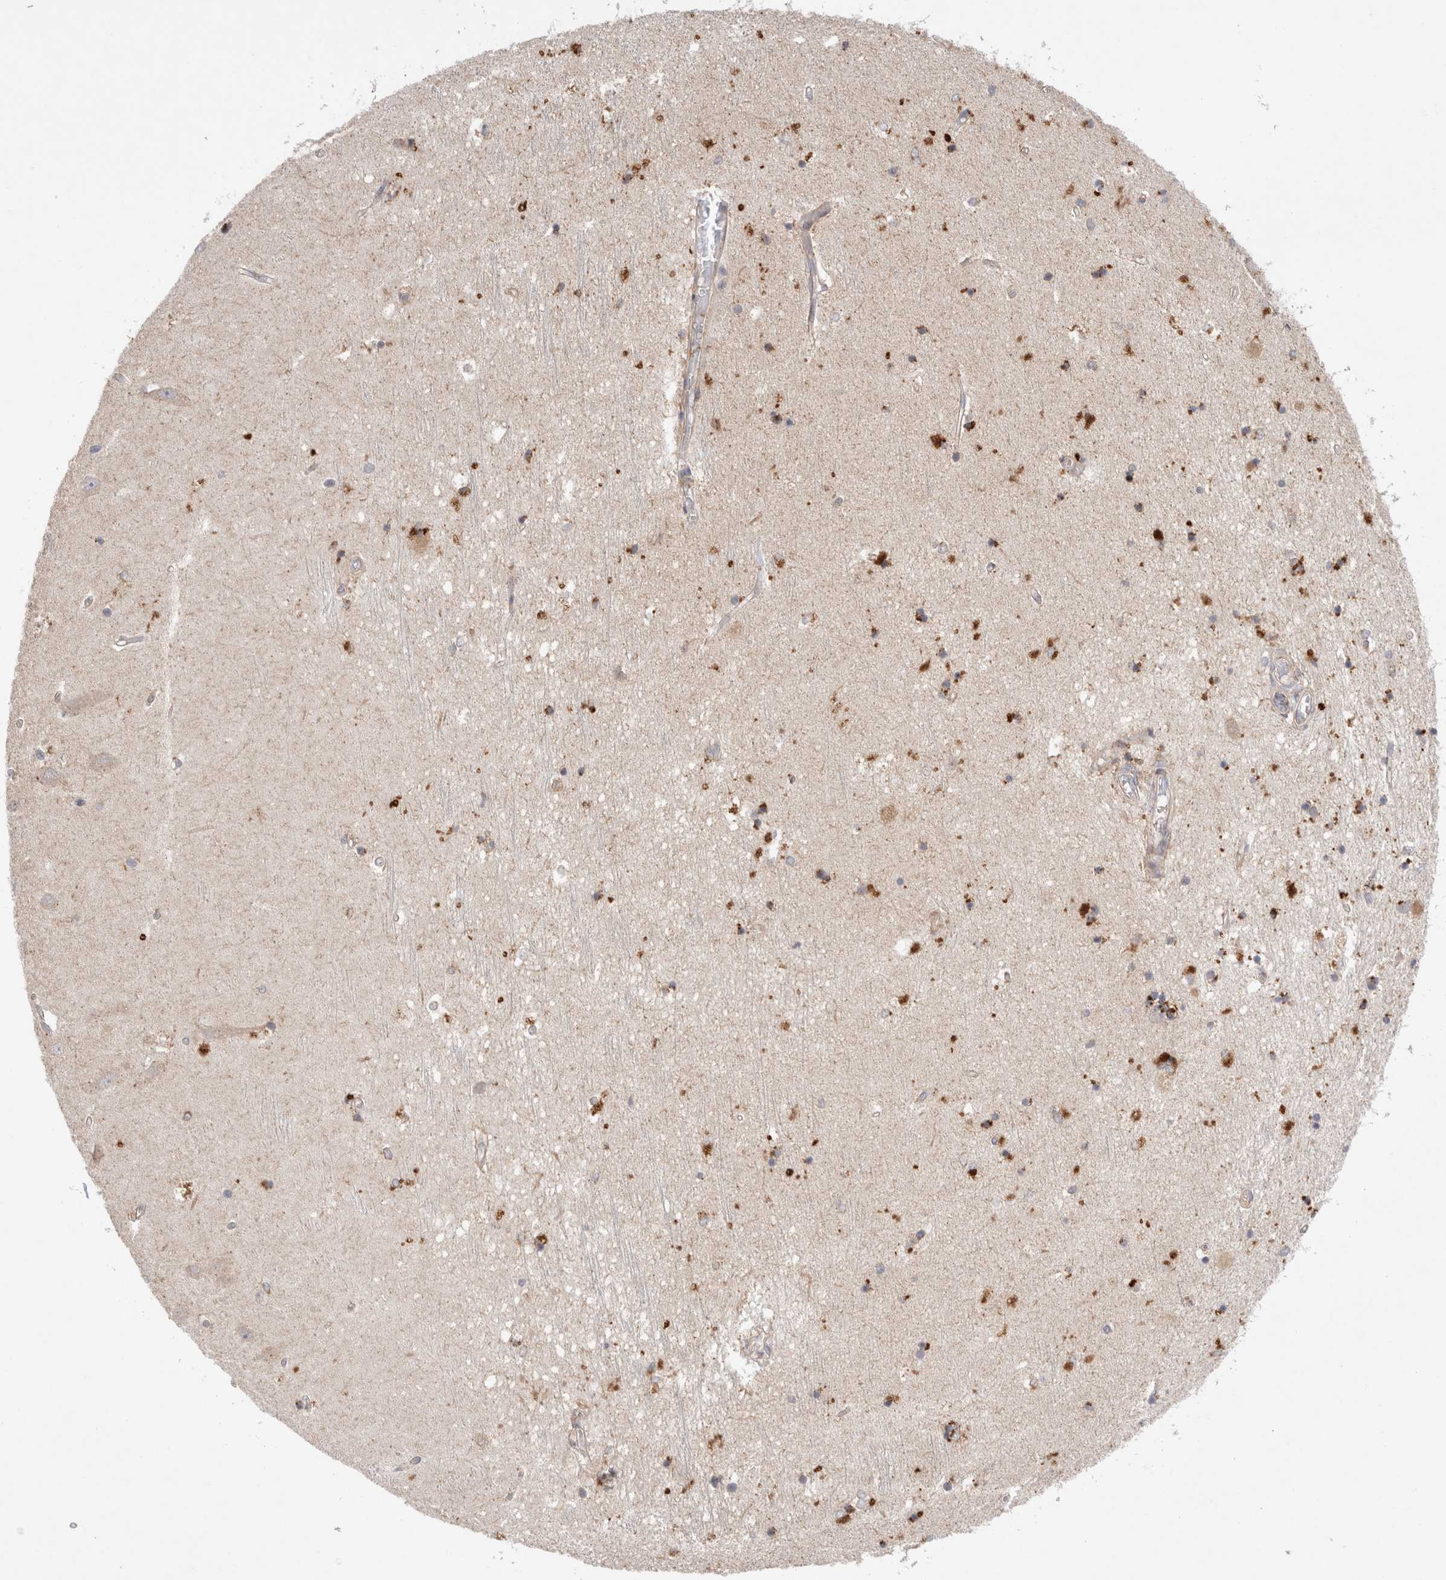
{"staining": {"intensity": "strong", "quantity": "25%-75%", "location": "cytoplasmic/membranous"}, "tissue": "hippocampus", "cell_type": "Glial cells", "image_type": "normal", "snomed": [{"axis": "morphology", "description": "Normal tissue, NOS"}, {"axis": "topography", "description": "Hippocampus"}], "caption": "This image exhibits immunohistochemistry staining of benign human hippocampus, with high strong cytoplasmic/membranous positivity in approximately 25%-75% of glial cells.", "gene": "NPC1", "patient": {"sex": "male", "age": 45}}